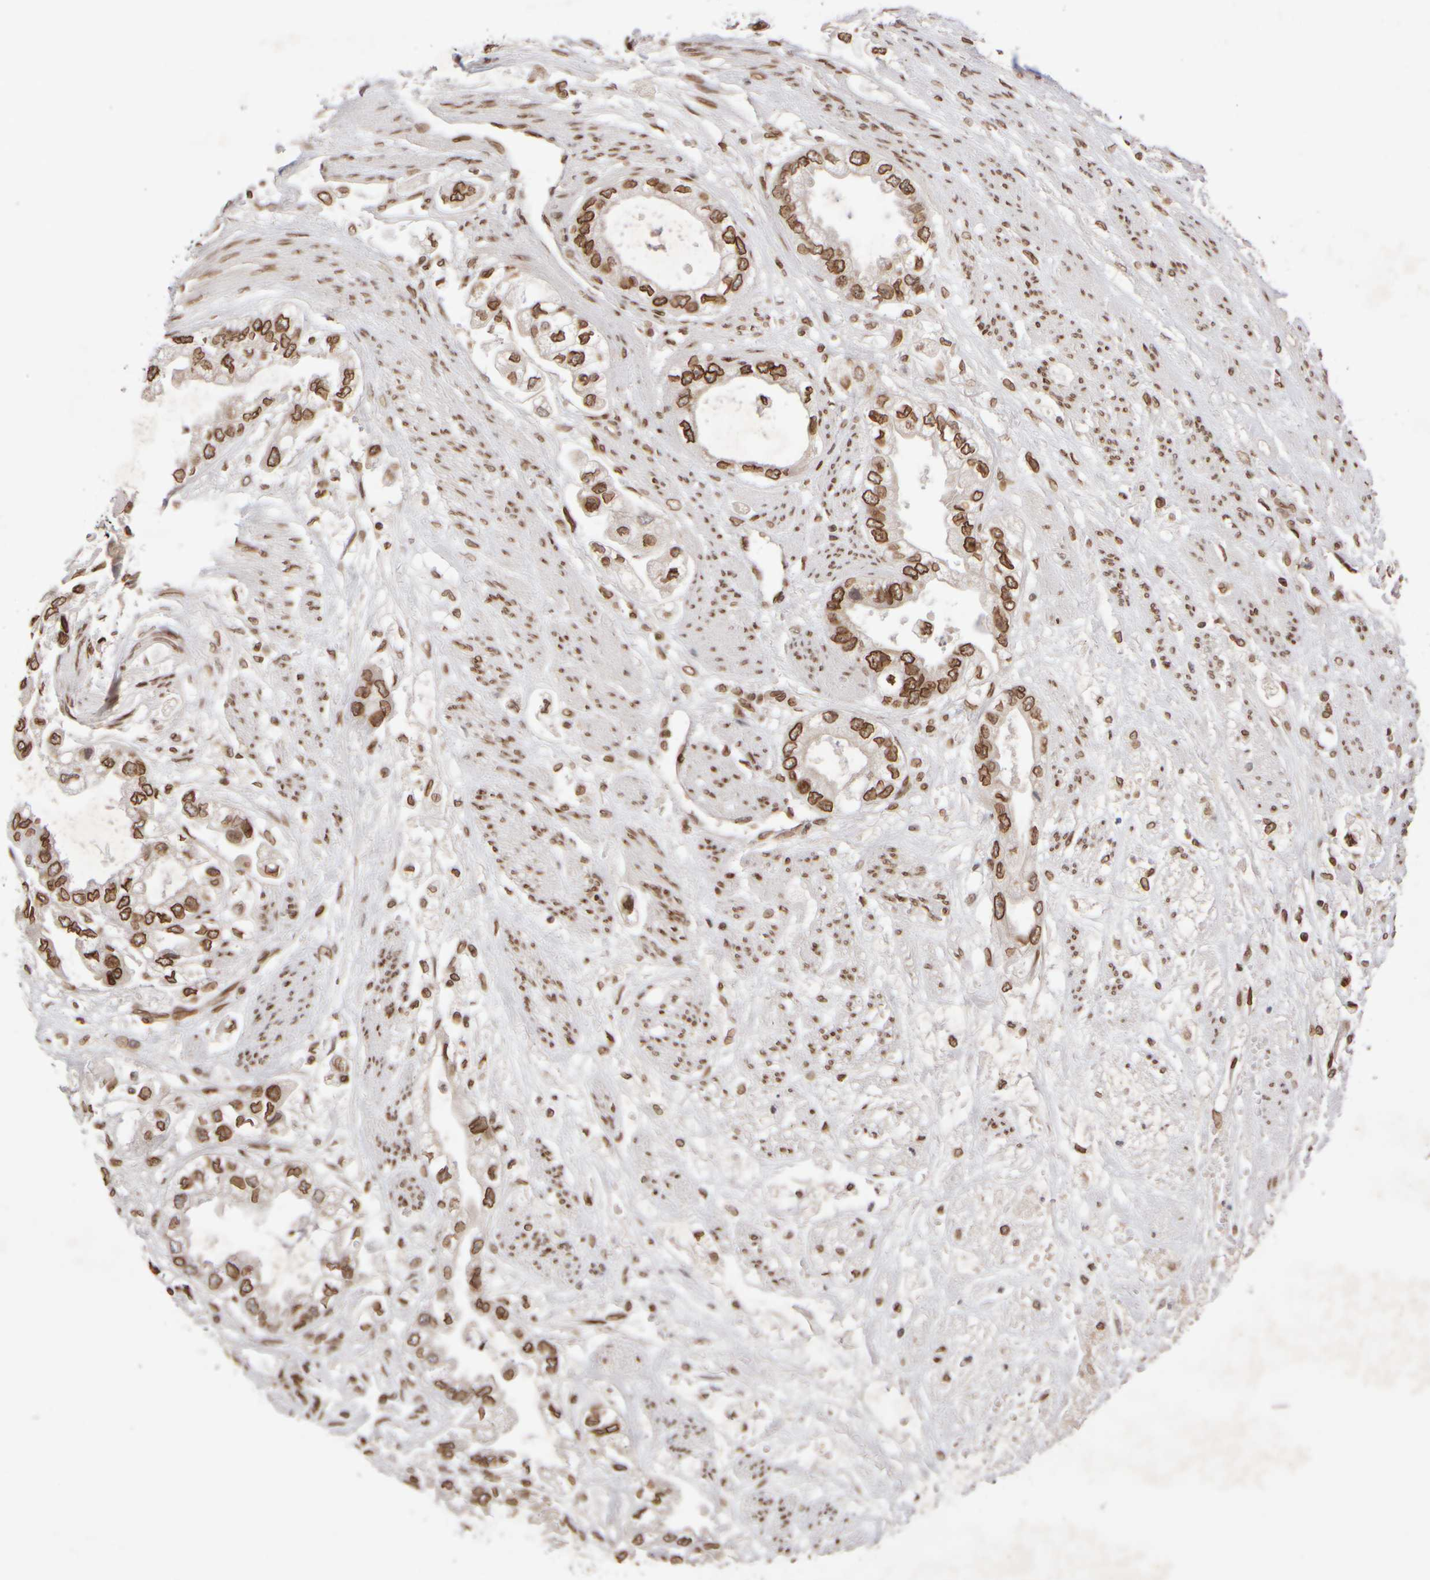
{"staining": {"intensity": "strong", "quantity": ">75%", "location": "cytoplasmic/membranous,nuclear"}, "tissue": "stomach cancer", "cell_type": "Tumor cells", "image_type": "cancer", "snomed": [{"axis": "morphology", "description": "Adenocarcinoma, NOS"}, {"axis": "topography", "description": "Stomach"}], "caption": "Immunohistochemistry (DAB) staining of stomach cancer shows strong cytoplasmic/membranous and nuclear protein staining in about >75% of tumor cells. (Stains: DAB (3,3'-diaminobenzidine) in brown, nuclei in blue, Microscopy: brightfield microscopy at high magnification).", "gene": "ZC3HC1", "patient": {"sex": "male", "age": 62}}